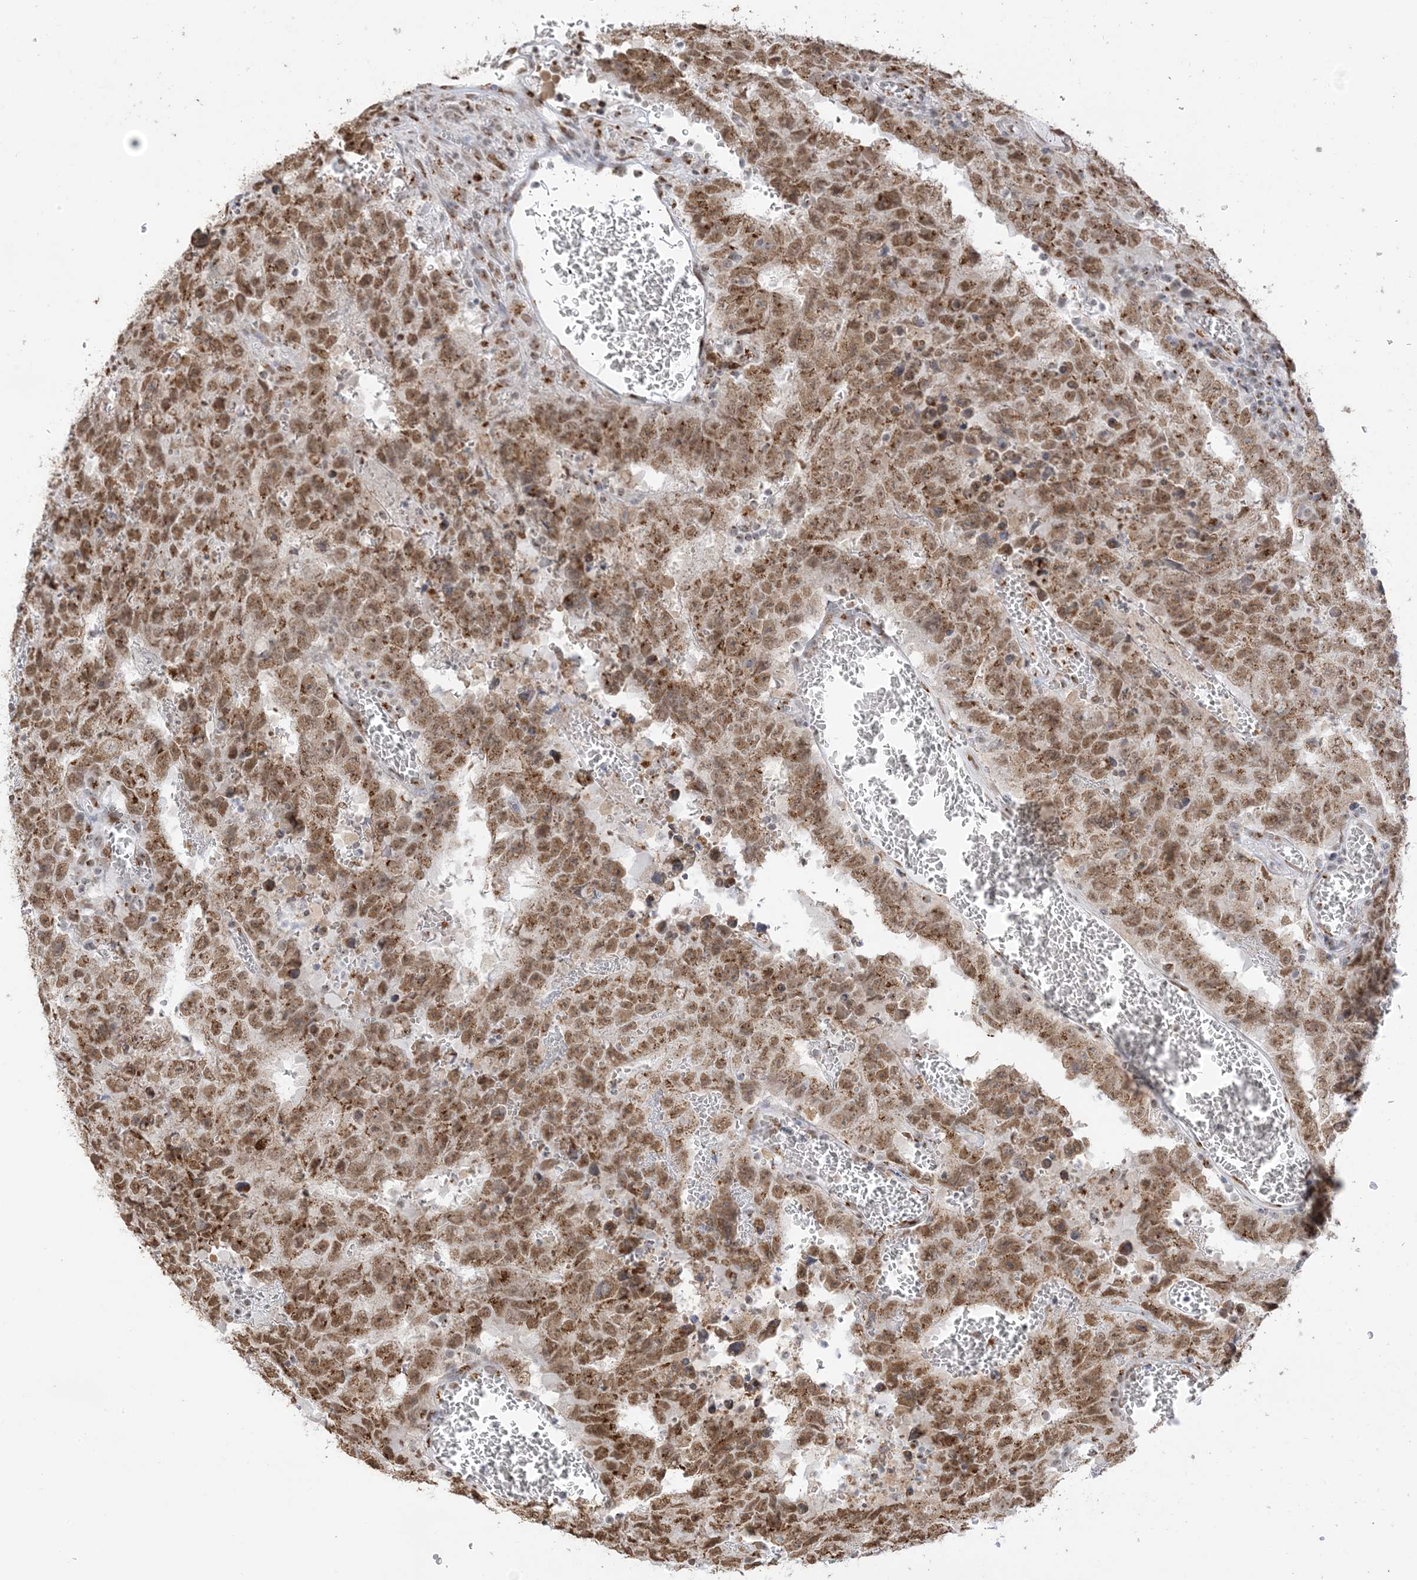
{"staining": {"intensity": "moderate", "quantity": ">75%", "location": "cytoplasmic/membranous,nuclear"}, "tissue": "testis cancer", "cell_type": "Tumor cells", "image_type": "cancer", "snomed": [{"axis": "morphology", "description": "Carcinoma, Embryonal, NOS"}, {"axis": "topography", "description": "Testis"}], "caption": "Immunohistochemical staining of human testis embryonal carcinoma reveals medium levels of moderate cytoplasmic/membranous and nuclear expression in approximately >75% of tumor cells. (DAB (3,3'-diaminobenzidine) IHC with brightfield microscopy, high magnification).", "gene": "GPR107", "patient": {"sex": "male", "age": 26}}